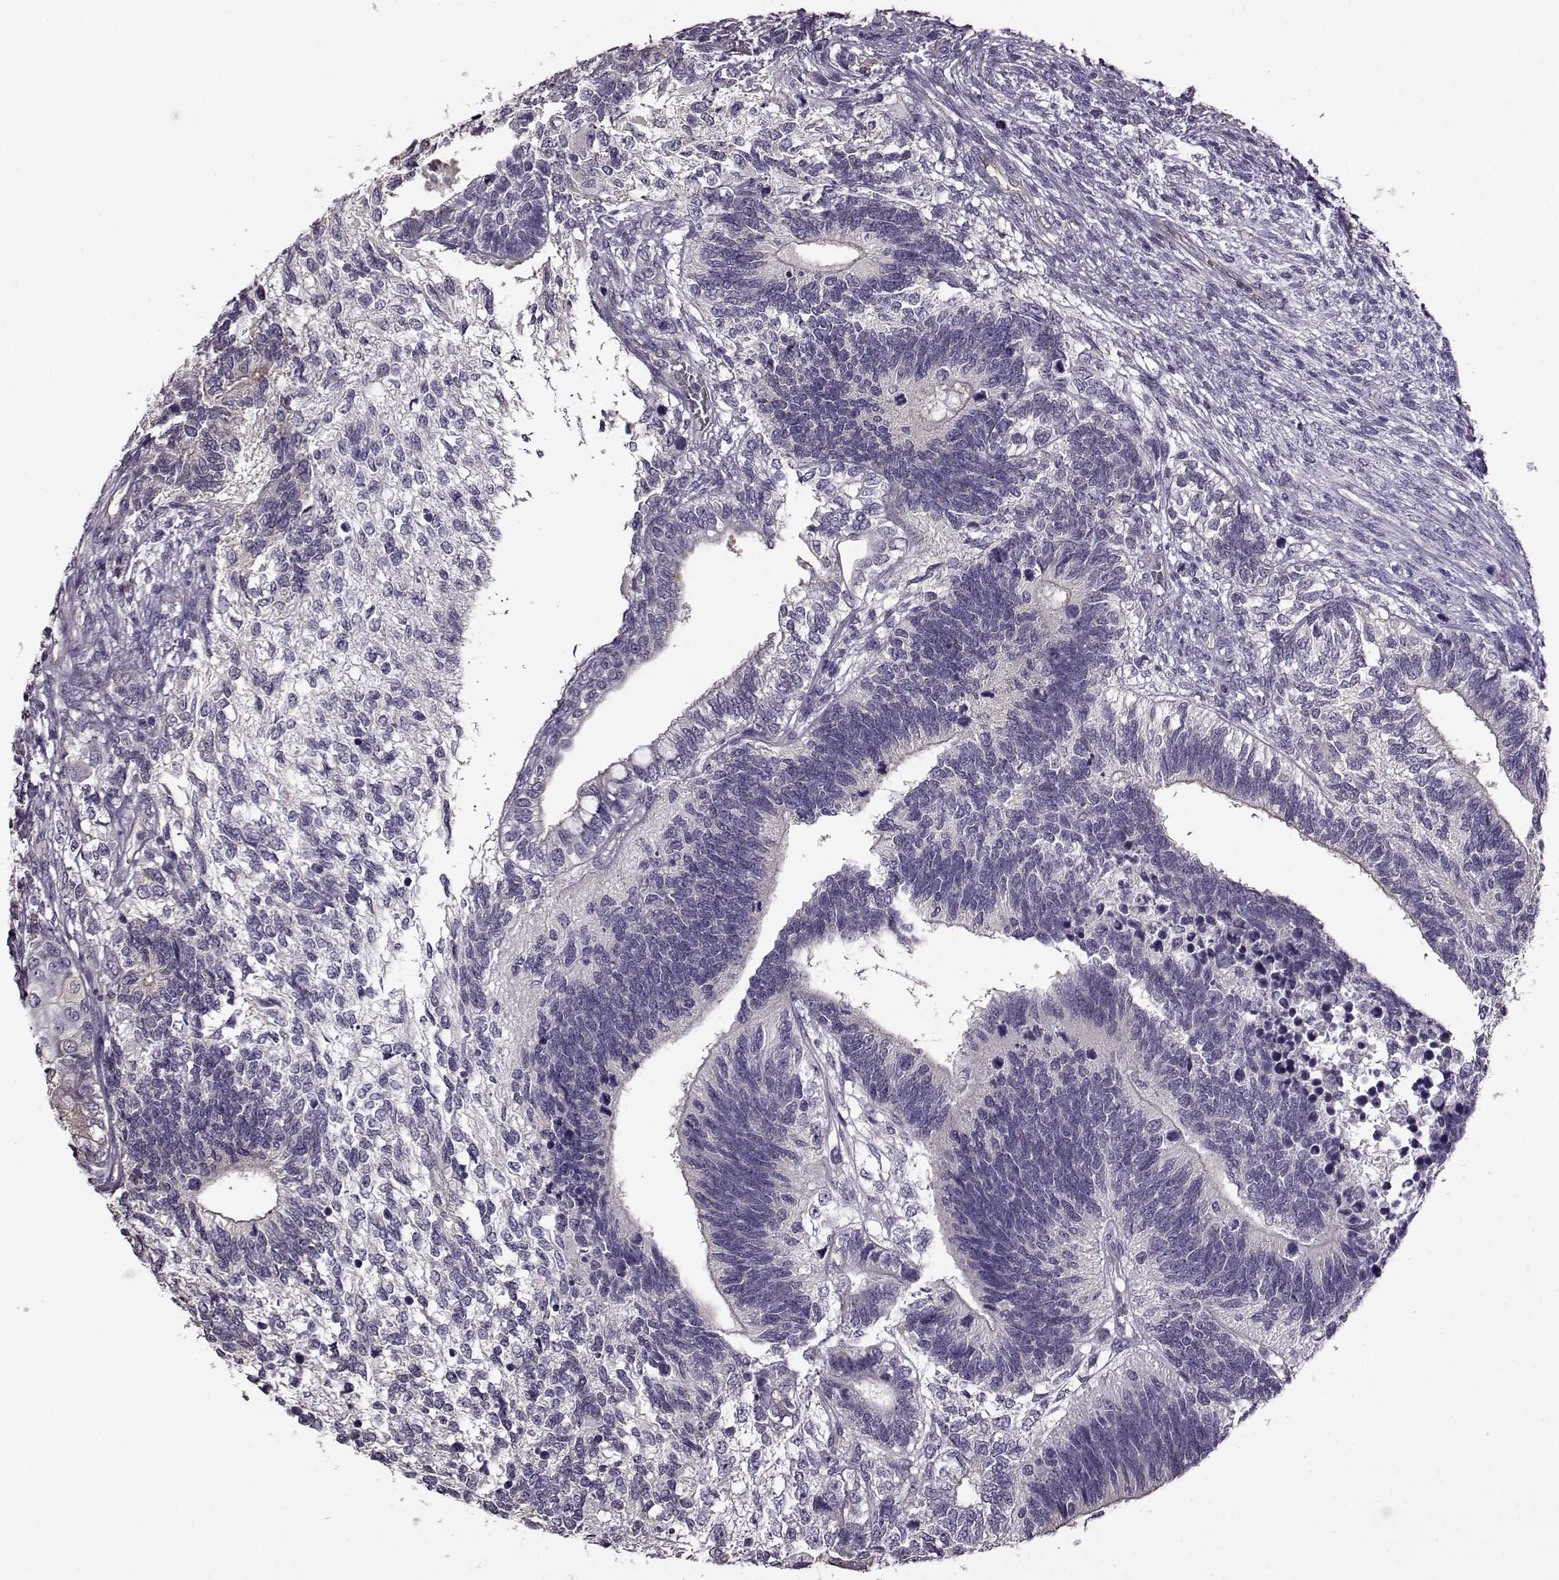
{"staining": {"intensity": "negative", "quantity": "none", "location": "none"}, "tissue": "testis cancer", "cell_type": "Tumor cells", "image_type": "cancer", "snomed": [{"axis": "morphology", "description": "Seminoma, NOS"}, {"axis": "morphology", "description": "Carcinoma, Embryonal, NOS"}, {"axis": "topography", "description": "Testis"}], "caption": "An IHC histopathology image of testis cancer (embryonal carcinoma) is shown. There is no staining in tumor cells of testis cancer (embryonal carcinoma).", "gene": "EDDM3B", "patient": {"sex": "male", "age": 41}}